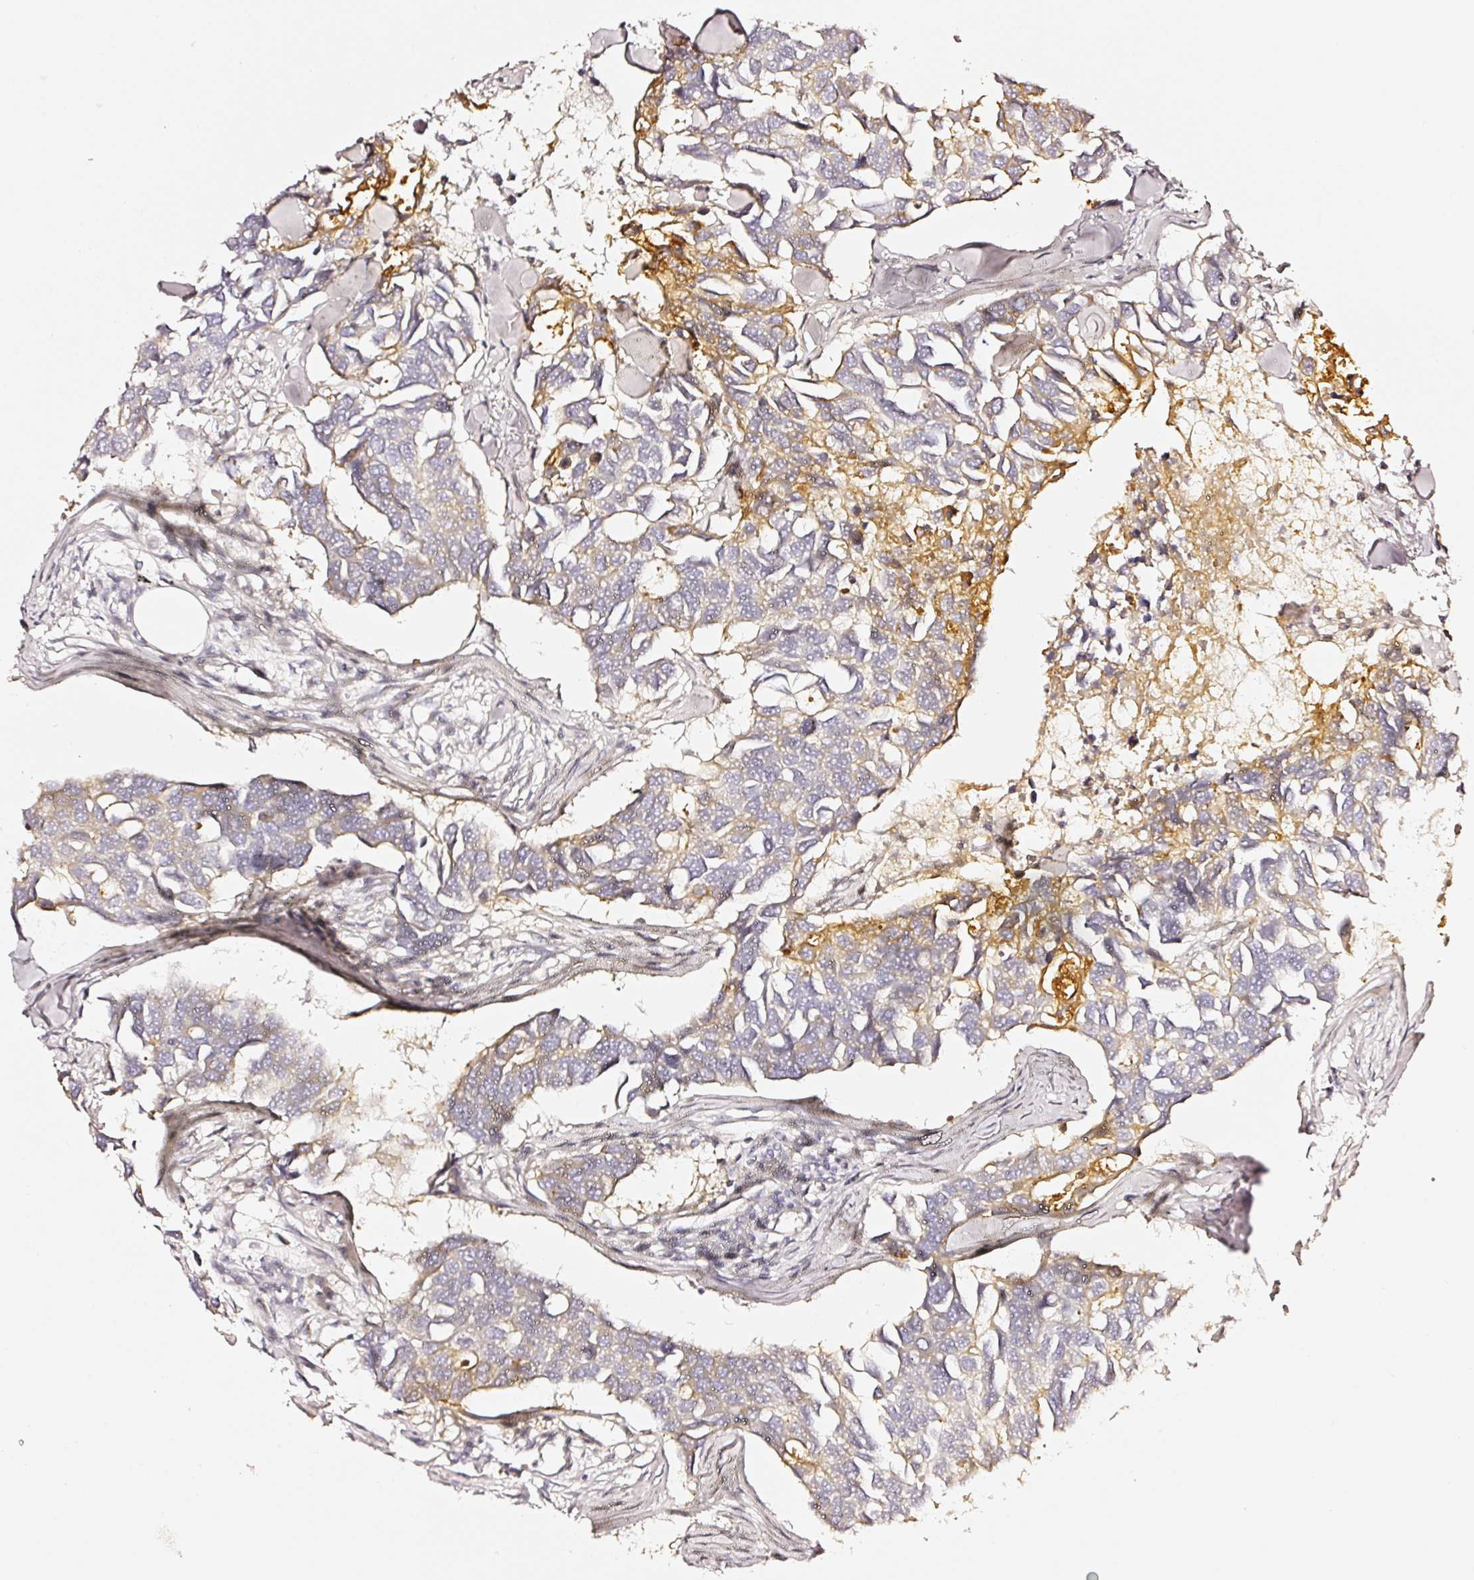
{"staining": {"intensity": "moderate", "quantity": "<25%", "location": "cytoplasmic/membranous"}, "tissue": "breast cancer", "cell_type": "Tumor cells", "image_type": "cancer", "snomed": [{"axis": "morphology", "description": "Duct carcinoma"}, {"axis": "topography", "description": "Breast"}], "caption": "IHC (DAB (3,3'-diaminobenzidine)) staining of human intraductal carcinoma (breast) exhibits moderate cytoplasmic/membranous protein staining in approximately <25% of tumor cells. (brown staining indicates protein expression, while blue staining denotes nuclei).", "gene": "CD47", "patient": {"sex": "female", "age": 83}}